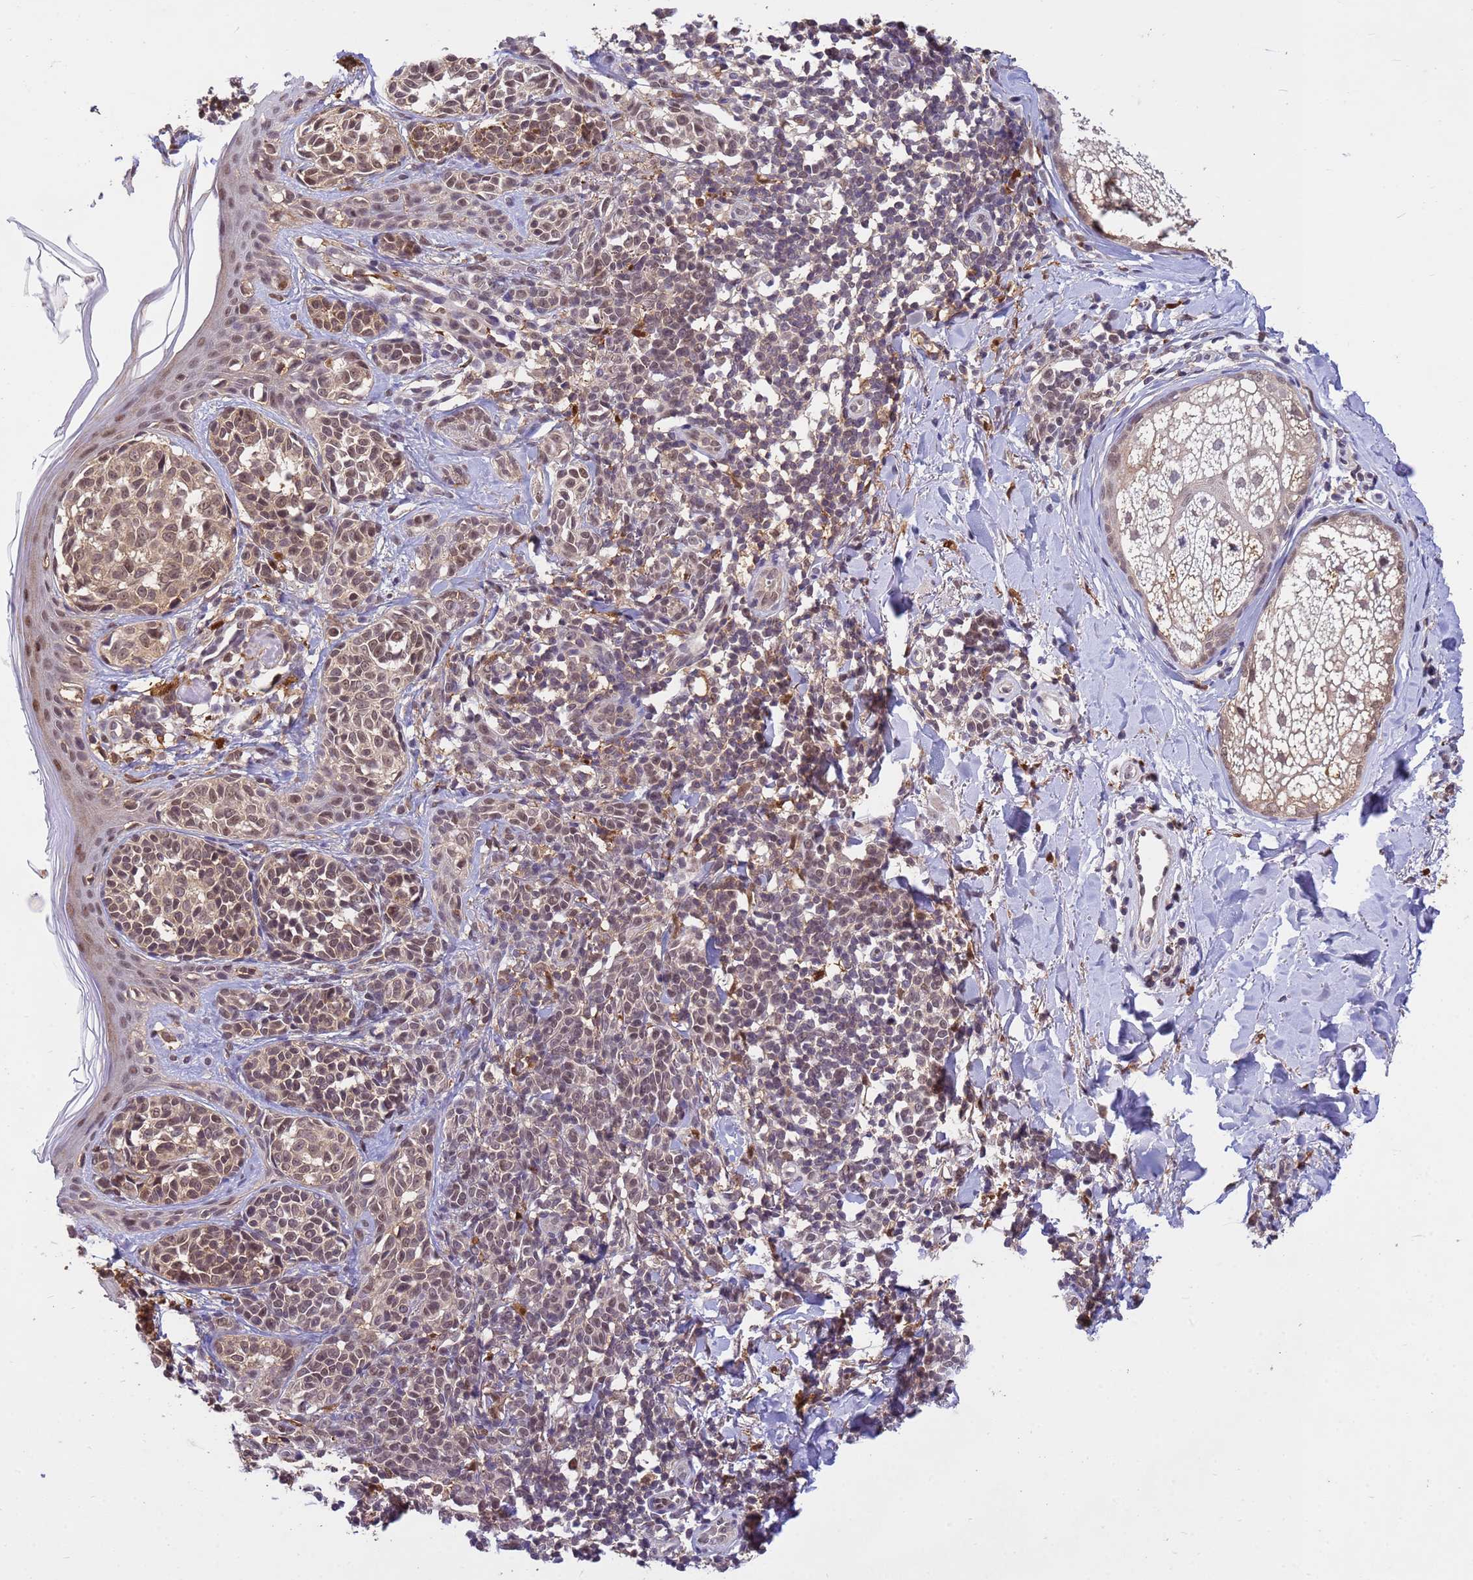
{"staining": {"intensity": "weak", "quantity": ">75%", "location": "cytoplasmic/membranous,nuclear"}, "tissue": "melanoma", "cell_type": "Tumor cells", "image_type": "cancer", "snomed": [{"axis": "morphology", "description": "Malignant melanoma, NOS"}, {"axis": "topography", "description": "Skin of upper extremity"}], "caption": "Immunohistochemistry (IHC) staining of melanoma, which demonstrates low levels of weak cytoplasmic/membranous and nuclear expression in approximately >75% of tumor cells indicating weak cytoplasmic/membranous and nuclear protein staining. The staining was performed using DAB (brown) for protein detection and nuclei were counterstained in hematoxylin (blue).", "gene": "NPEPPS", "patient": {"sex": "male", "age": 40}}